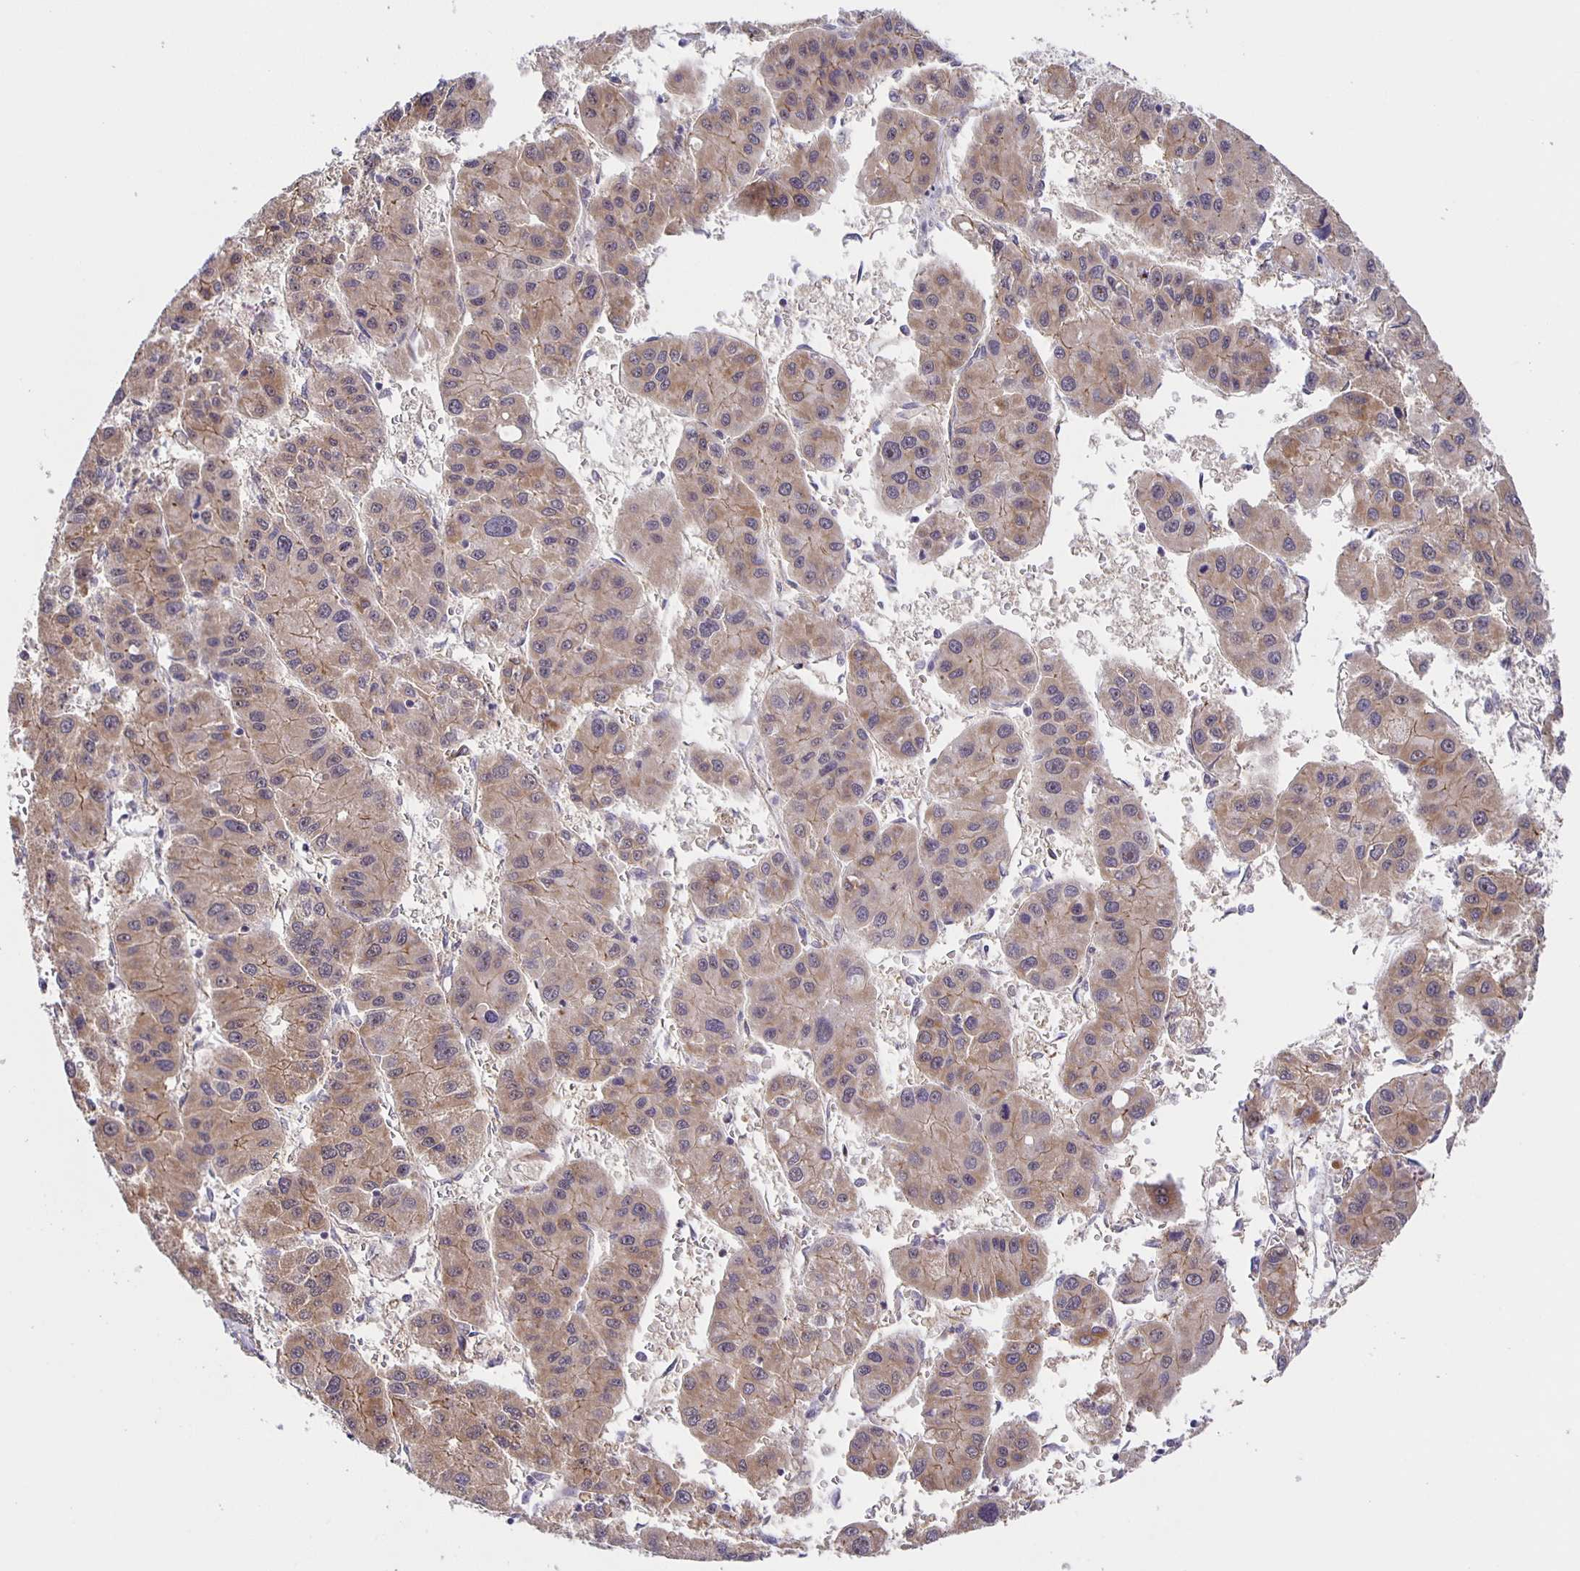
{"staining": {"intensity": "weak", "quantity": ">75%", "location": "cytoplasmic/membranous"}, "tissue": "liver cancer", "cell_type": "Tumor cells", "image_type": "cancer", "snomed": [{"axis": "morphology", "description": "Carcinoma, Hepatocellular, NOS"}, {"axis": "topography", "description": "Liver"}], "caption": "Liver cancer was stained to show a protein in brown. There is low levels of weak cytoplasmic/membranous expression in approximately >75% of tumor cells.", "gene": "JMJD4", "patient": {"sex": "male", "age": 73}}